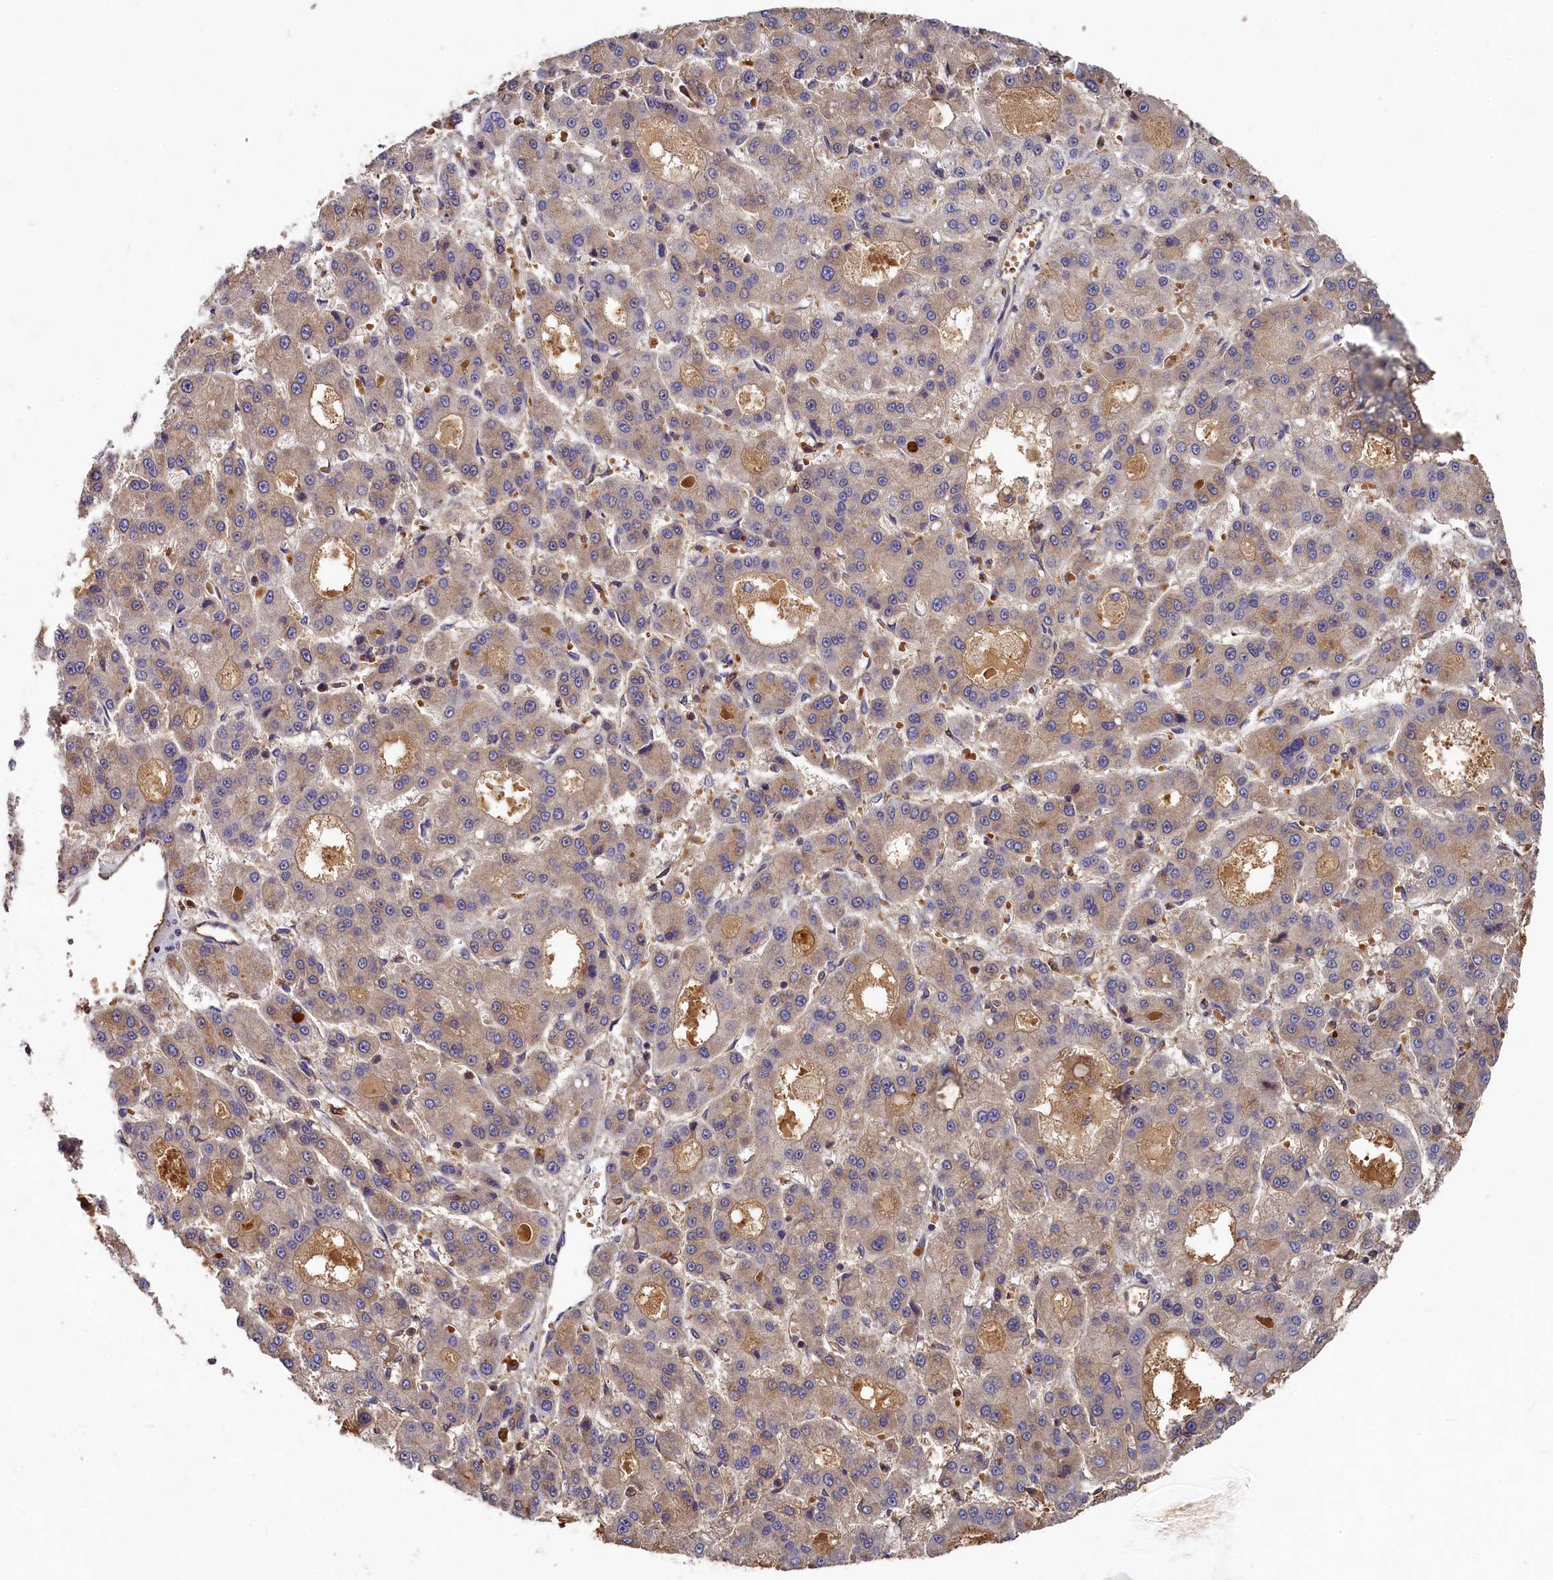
{"staining": {"intensity": "weak", "quantity": "<25%", "location": "cytoplasmic/membranous"}, "tissue": "liver cancer", "cell_type": "Tumor cells", "image_type": "cancer", "snomed": [{"axis": "morphology", "description": "Carcinoma, Hepatocellular, NOS"}, {"axis": "topography", "description": "Liver"}], "caption": "DAB immunohistochemical staining of human liver cancer (hepatocellular carcinoma) shows no significant positivity in tumor cells. (DAB (3,3'-diaminobenzidine) immunohistochemistry (IHC), high magnification).", "gene": "DHRS11", "patient": {"sex": "male", "age": 70}}